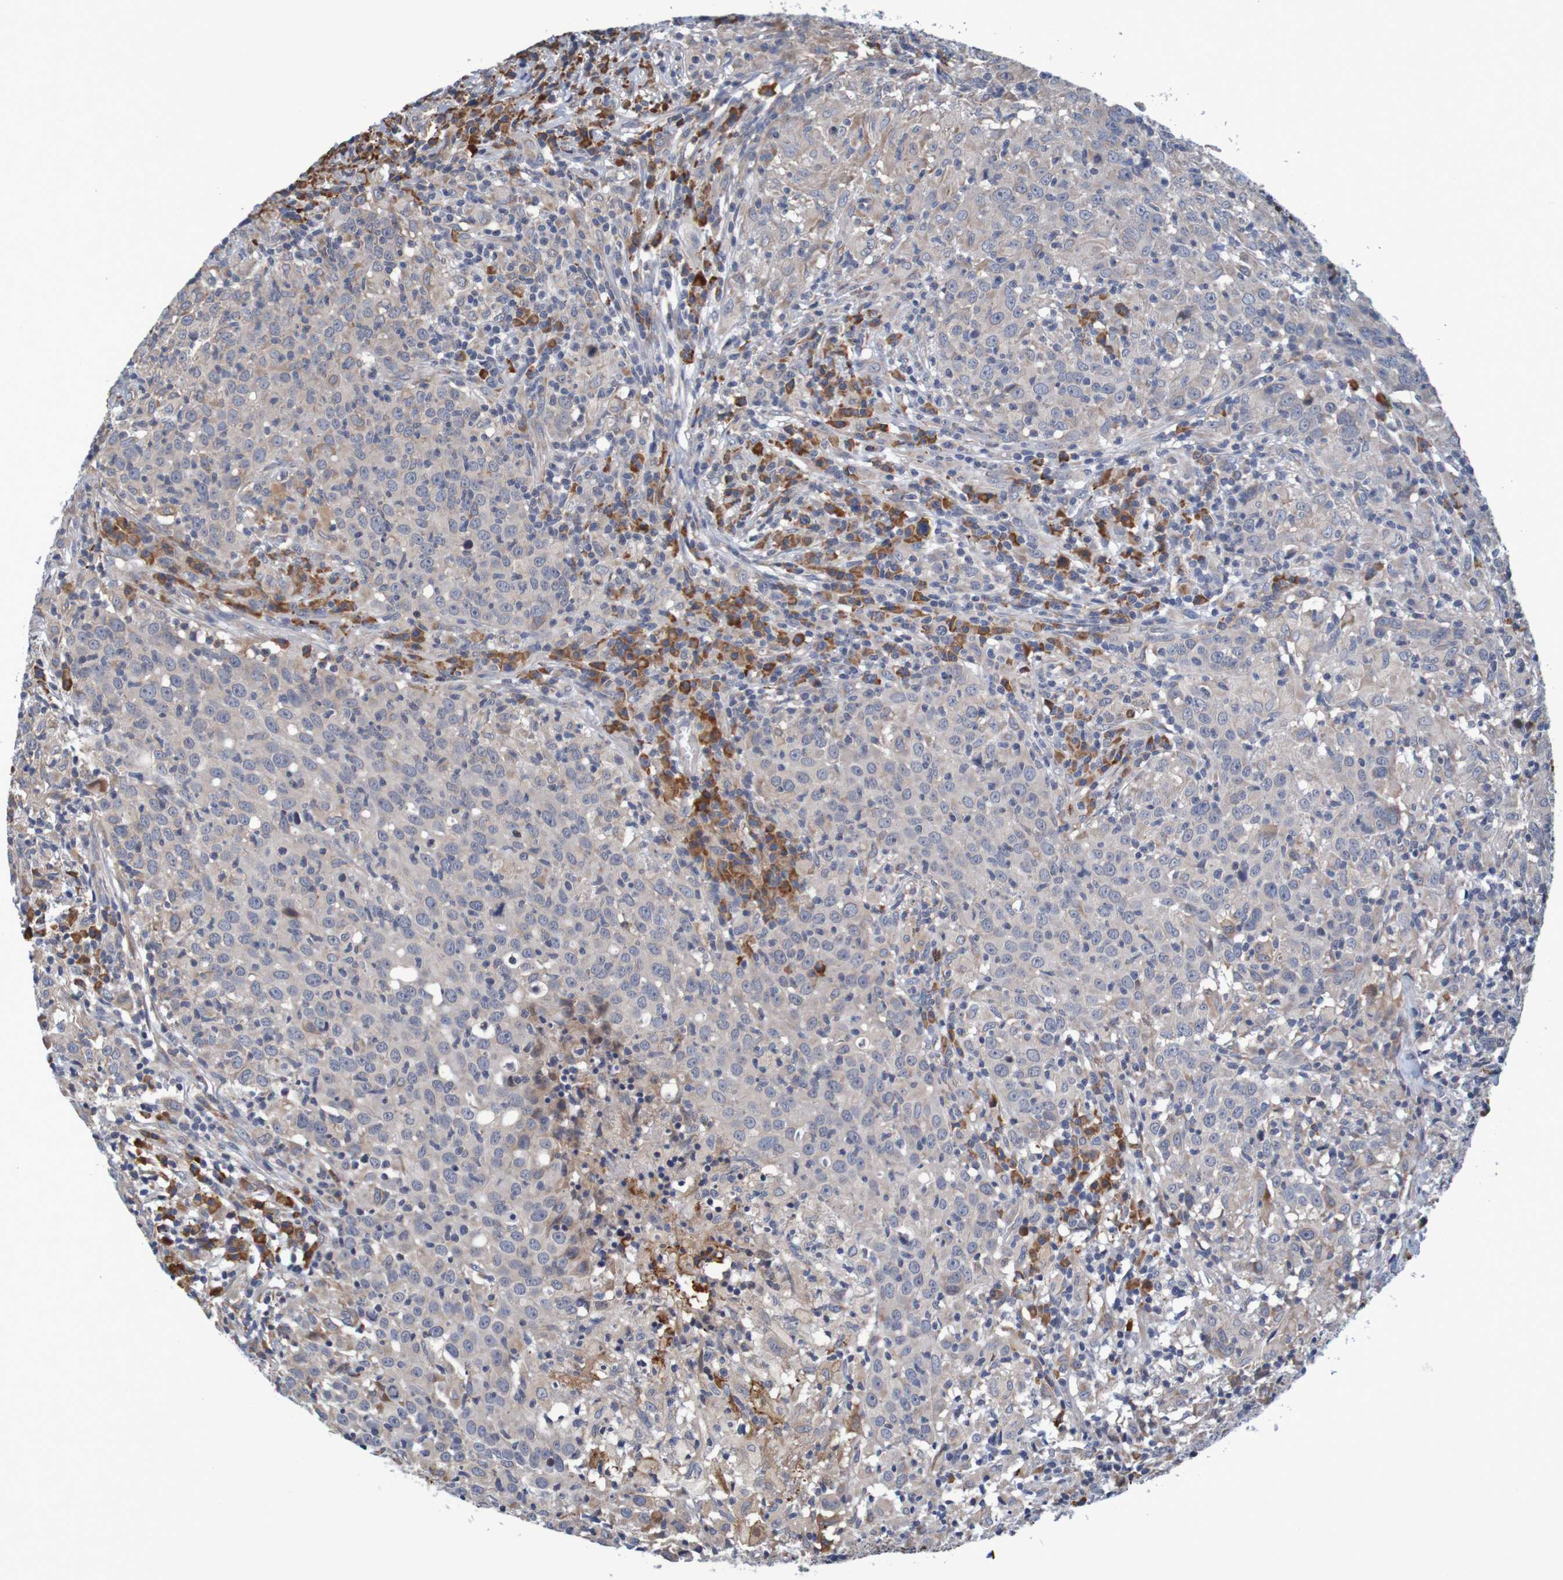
{"staining": {"intensity": "weak", "quantity": ">75%", "location": "cytoplasmic/membranous"}, "tissue": "head and neck cancer", "cell_type": "Tumor cells", "image_type": "cancer", "snomed": [{"axis": "morphology", "description": "Adenocarcinoma, NOS"}, {"axis": "topography", "description": "Salivary gland"}, {"axis": "topography", "description": "Head-Neck"}], "caption": "Weak cytoplasmic/membranous expression for a protein is present in approximately >75% of tumor cells of head and neck cancer using IHC.", "gene": "CLDN18", "patient": {"sex": "female", "age": 65}}